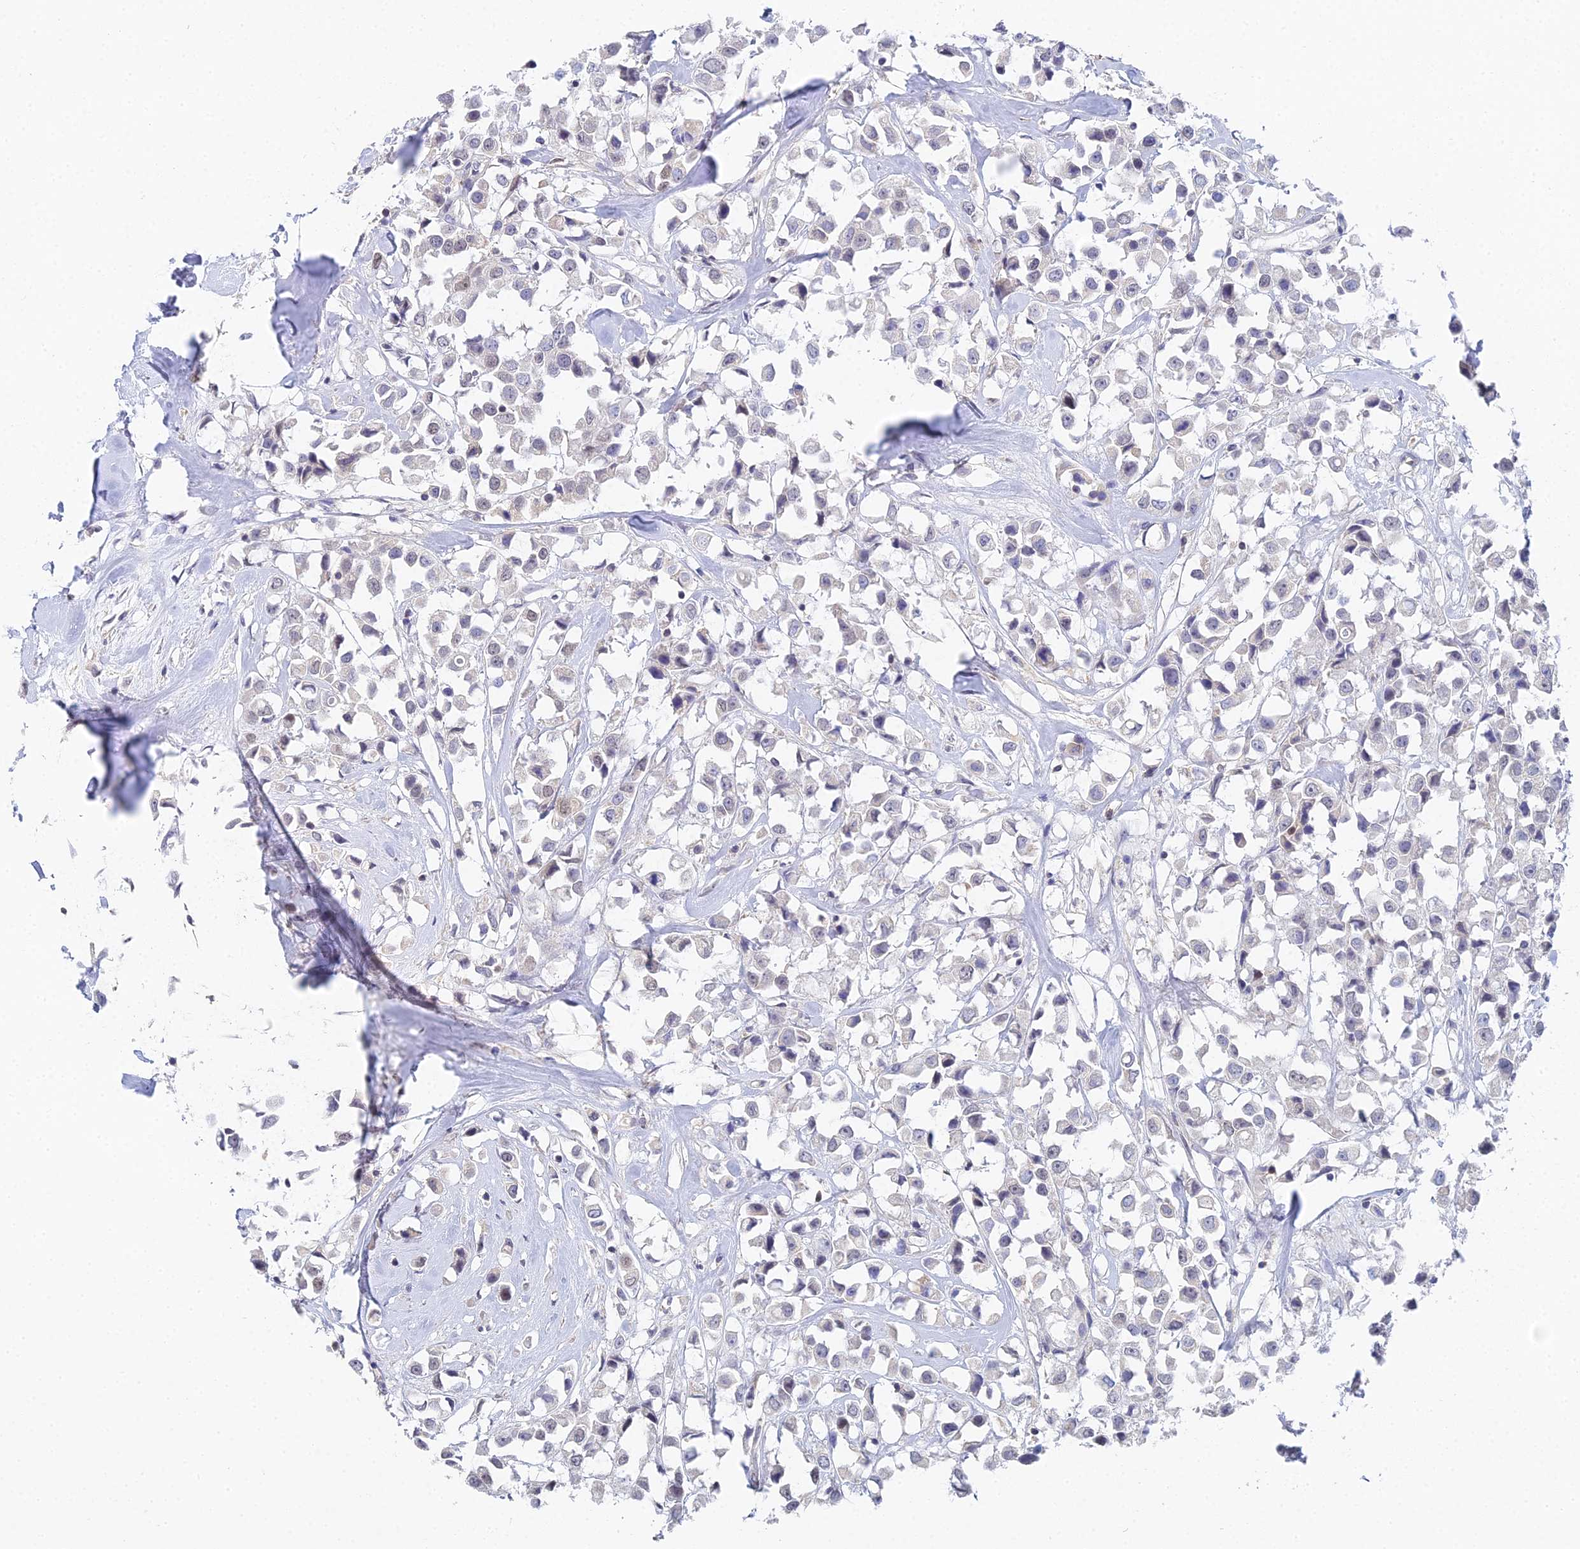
{"staining": {"intensity": "negative", "quantity": "none", "location": "none"}, "tissue": "breast cancer", "cell_type": "Tumor cells", "image_type": "cancer", "snomed": [{"axis": "morphology", "description": "Duct carcinoma"}, {"axis": "topography", "description": "Breast"}], "caption": "Immunohistochemistry (IHC) histopathology image of breast invasive ductal carcinoma stained for a protein (brown), which reveals no positivity in tumor cells. The staining was performed using DAB to visualize the protein expression in brown, while the nuclei were stained in blue with hematoxylin (Magnification: 20x).", "gene": "MCM2", "patient": {"sex": "female", "age": 61}}